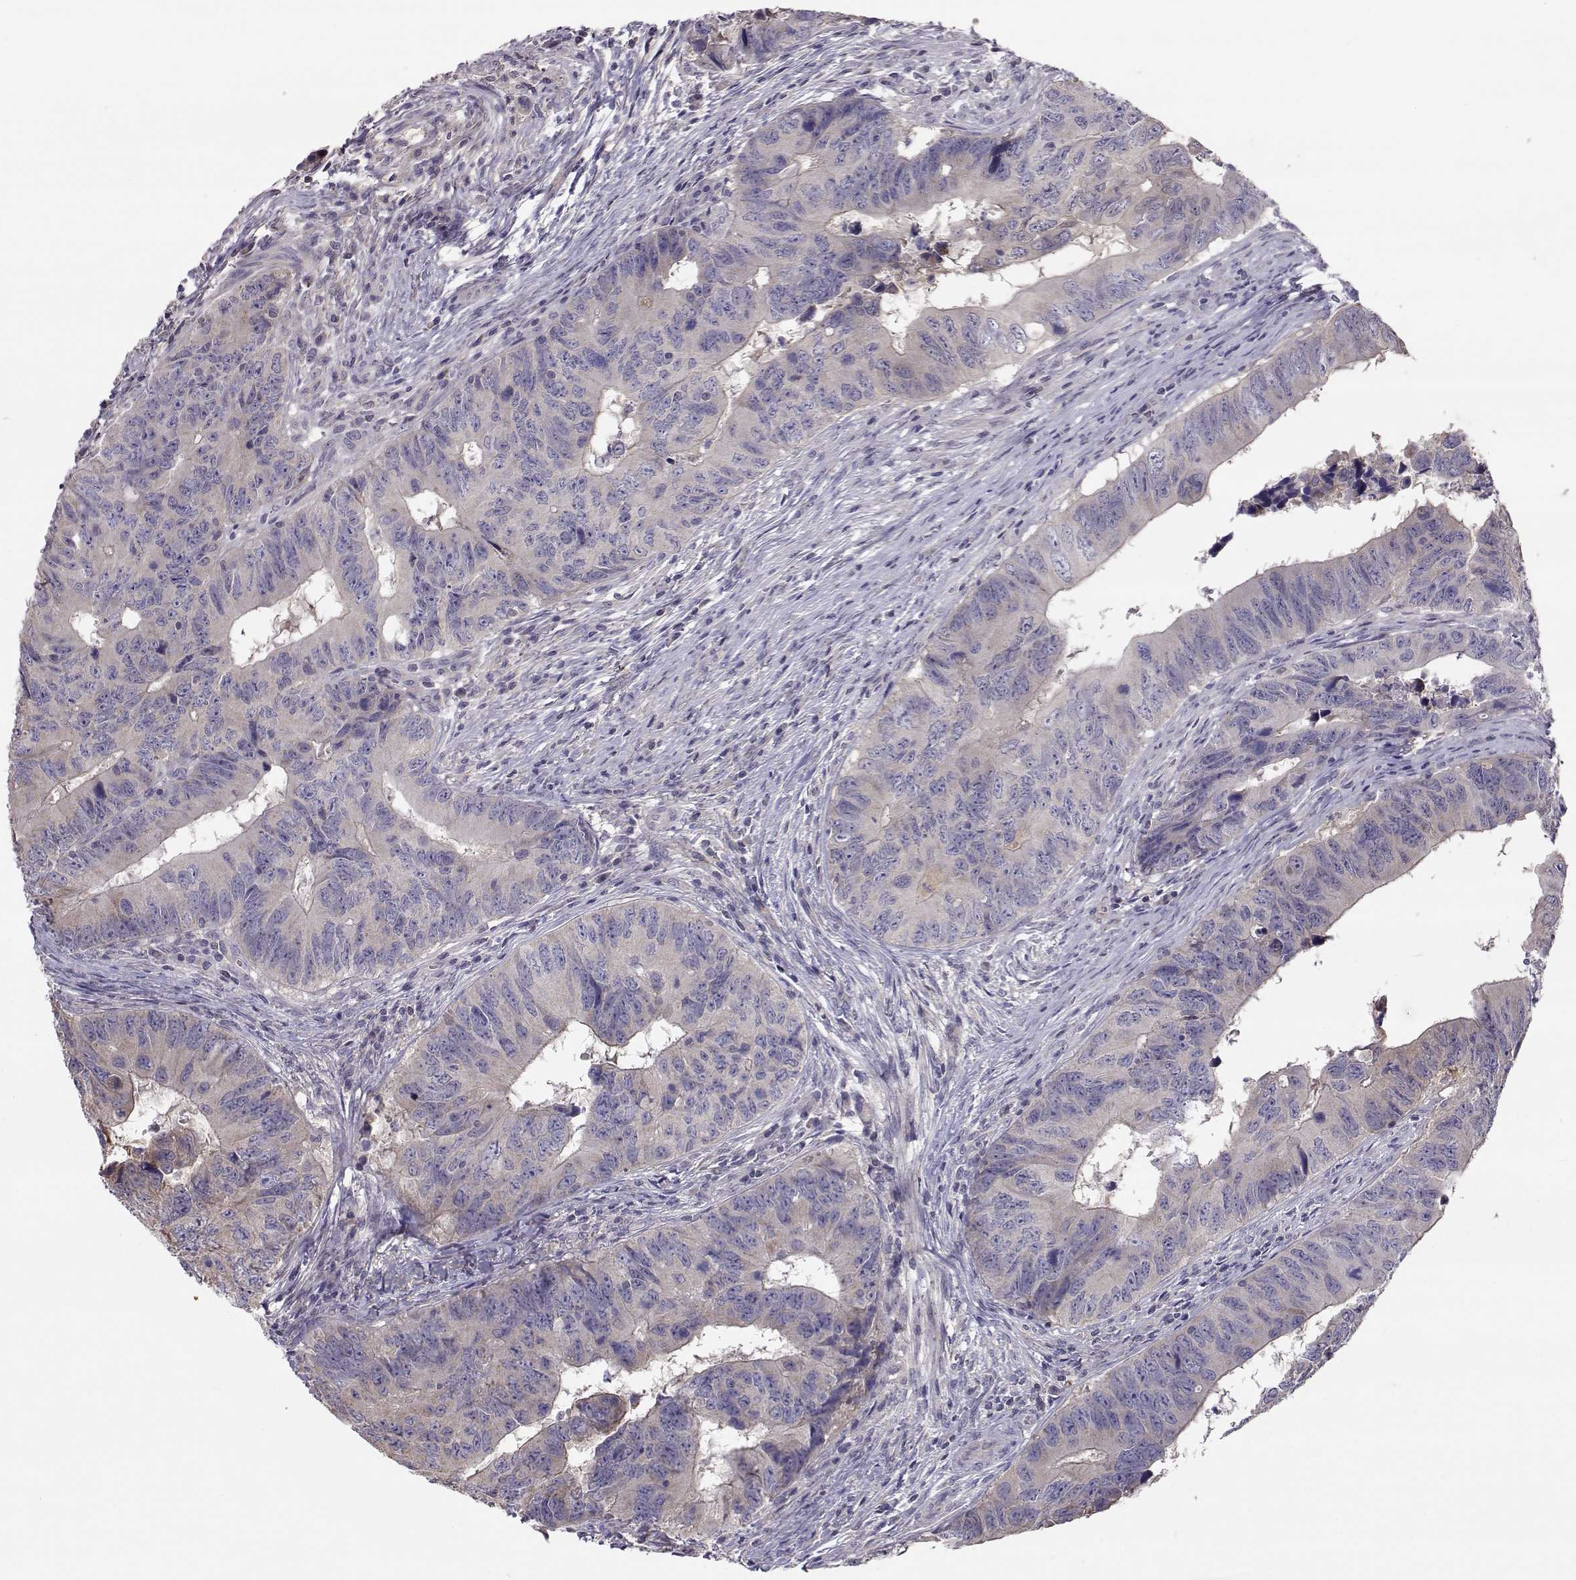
{"staining": {"intensity": "negative", "quantity": "none", "location": "none"}, "tissue": "colorectal cancer", "cell_type": "Tumor cells", "image_type": "cancer", "snomed": [{"axis": "morphology", "description": "Adenocarcinoma, NOS"}, {"axis": "topography", "description": "Colon"}], "caption": "An immunohistochemistry image of adenocarcinoma (colorectal) is shown. There is no staining in tumor cells of adenocarcinoma (colorectal).", "gene": "NCAM2", "patient": {"sex": "female", "age": 82}}